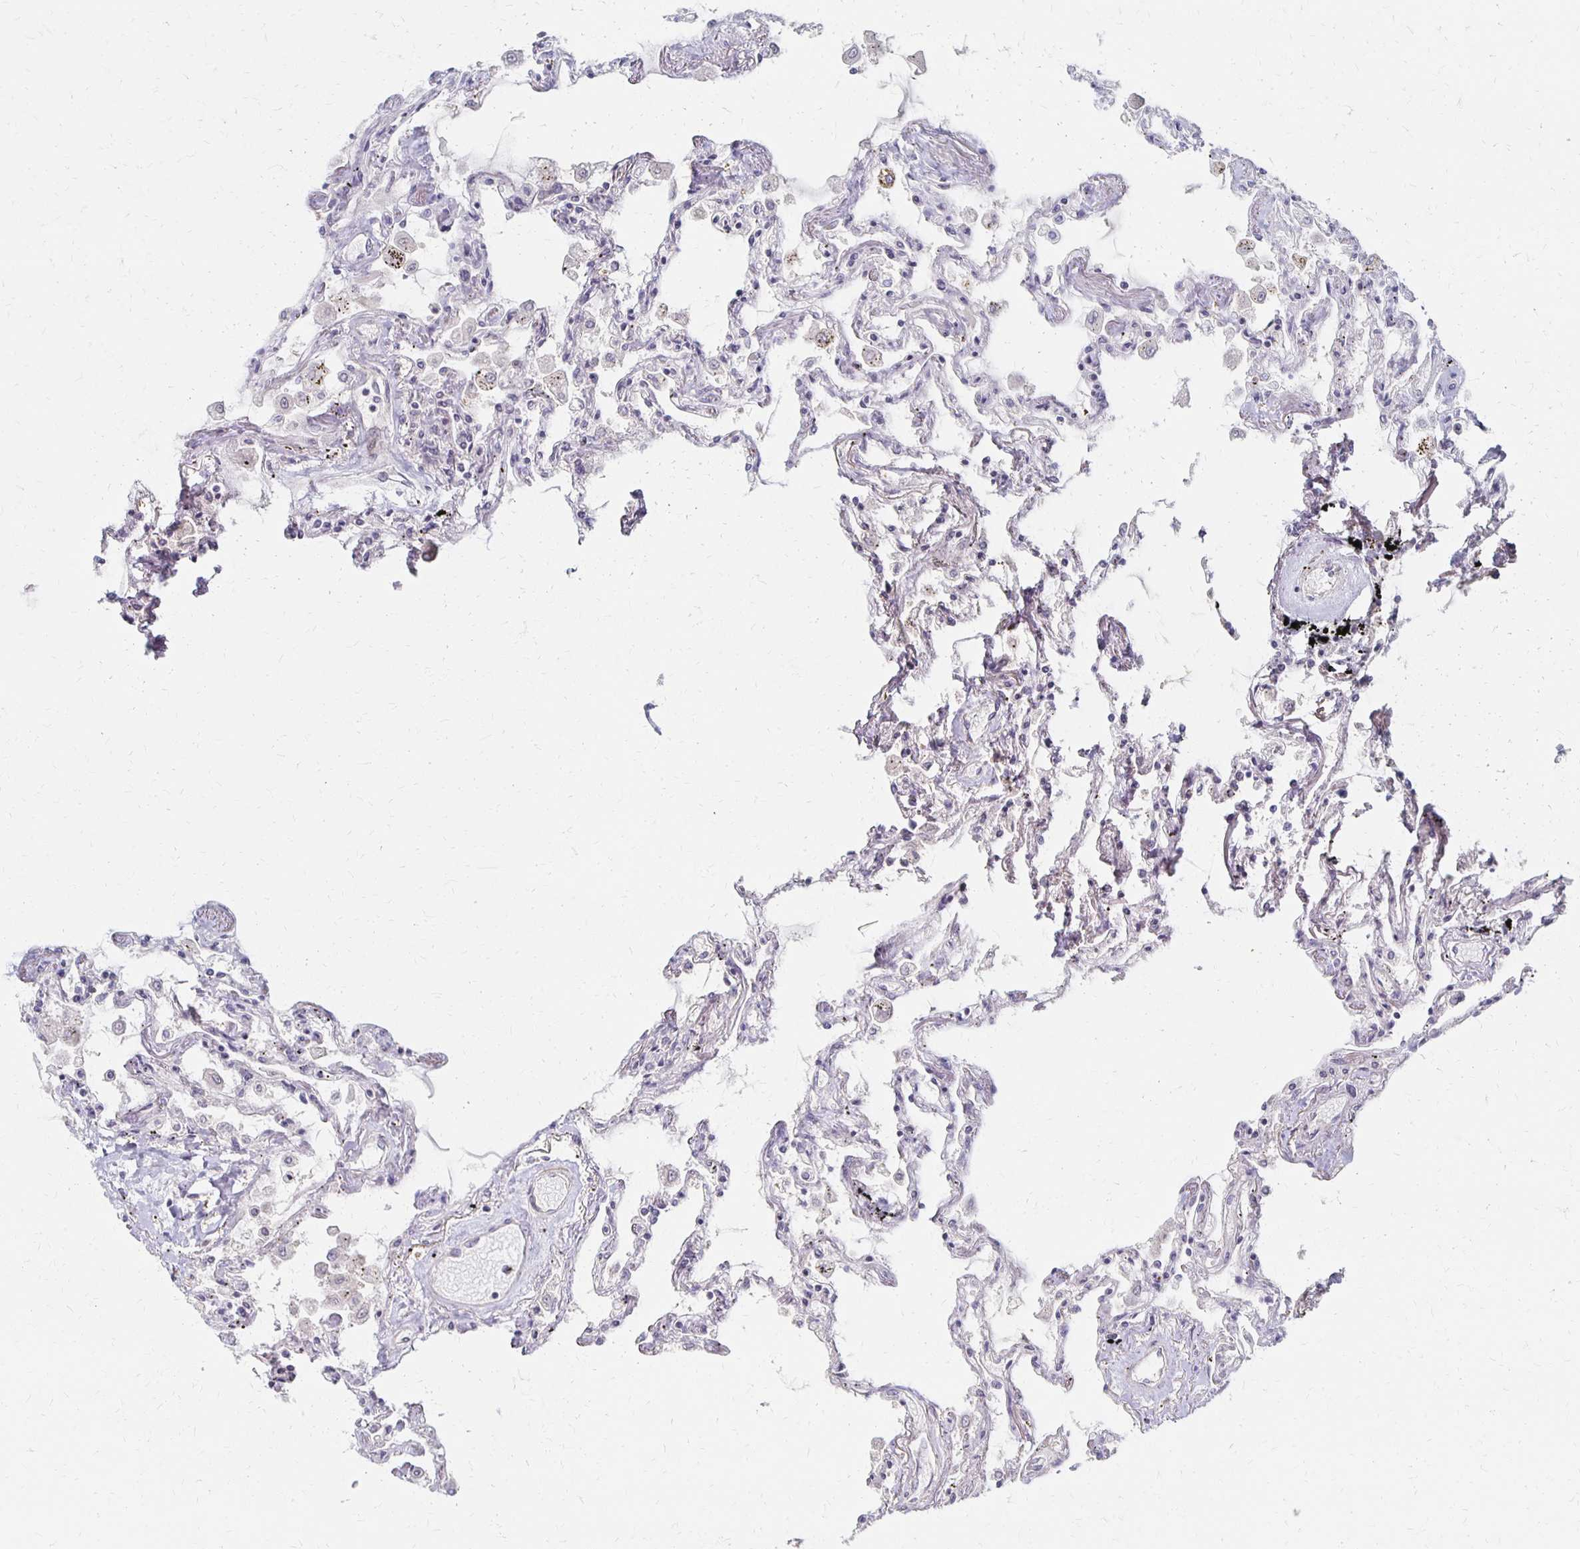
{"staining": {"intensity": "weak", "quantity": "25%-75%", "location": "cytoplasmic/membranous"}, "tissue": "lung", "cell_type": "Alveolar cells", "image_type": "normal", "snomed": [{"axis": "morphology", "description": "Normal tissue, NOS"}, {"axis": "morphology", "description": "Adenocarcinoma, NOS"}, {"axis": "topography", "description": "Cartilage tissue"}, {"axis": "topography", "description": "Lung"}], "caption": "Immunohistochemical staining of benign human lung shows low levels of weak cytoplasmic/membranous staining in about 25%-75% of alveolar cells. (DAB (3,3'-diaminobenzidine) IHC, brown staining for protein, blue staining for nuclei).", "gene": "PRKCB", "patient": {"sex": "female", "age": 67}}